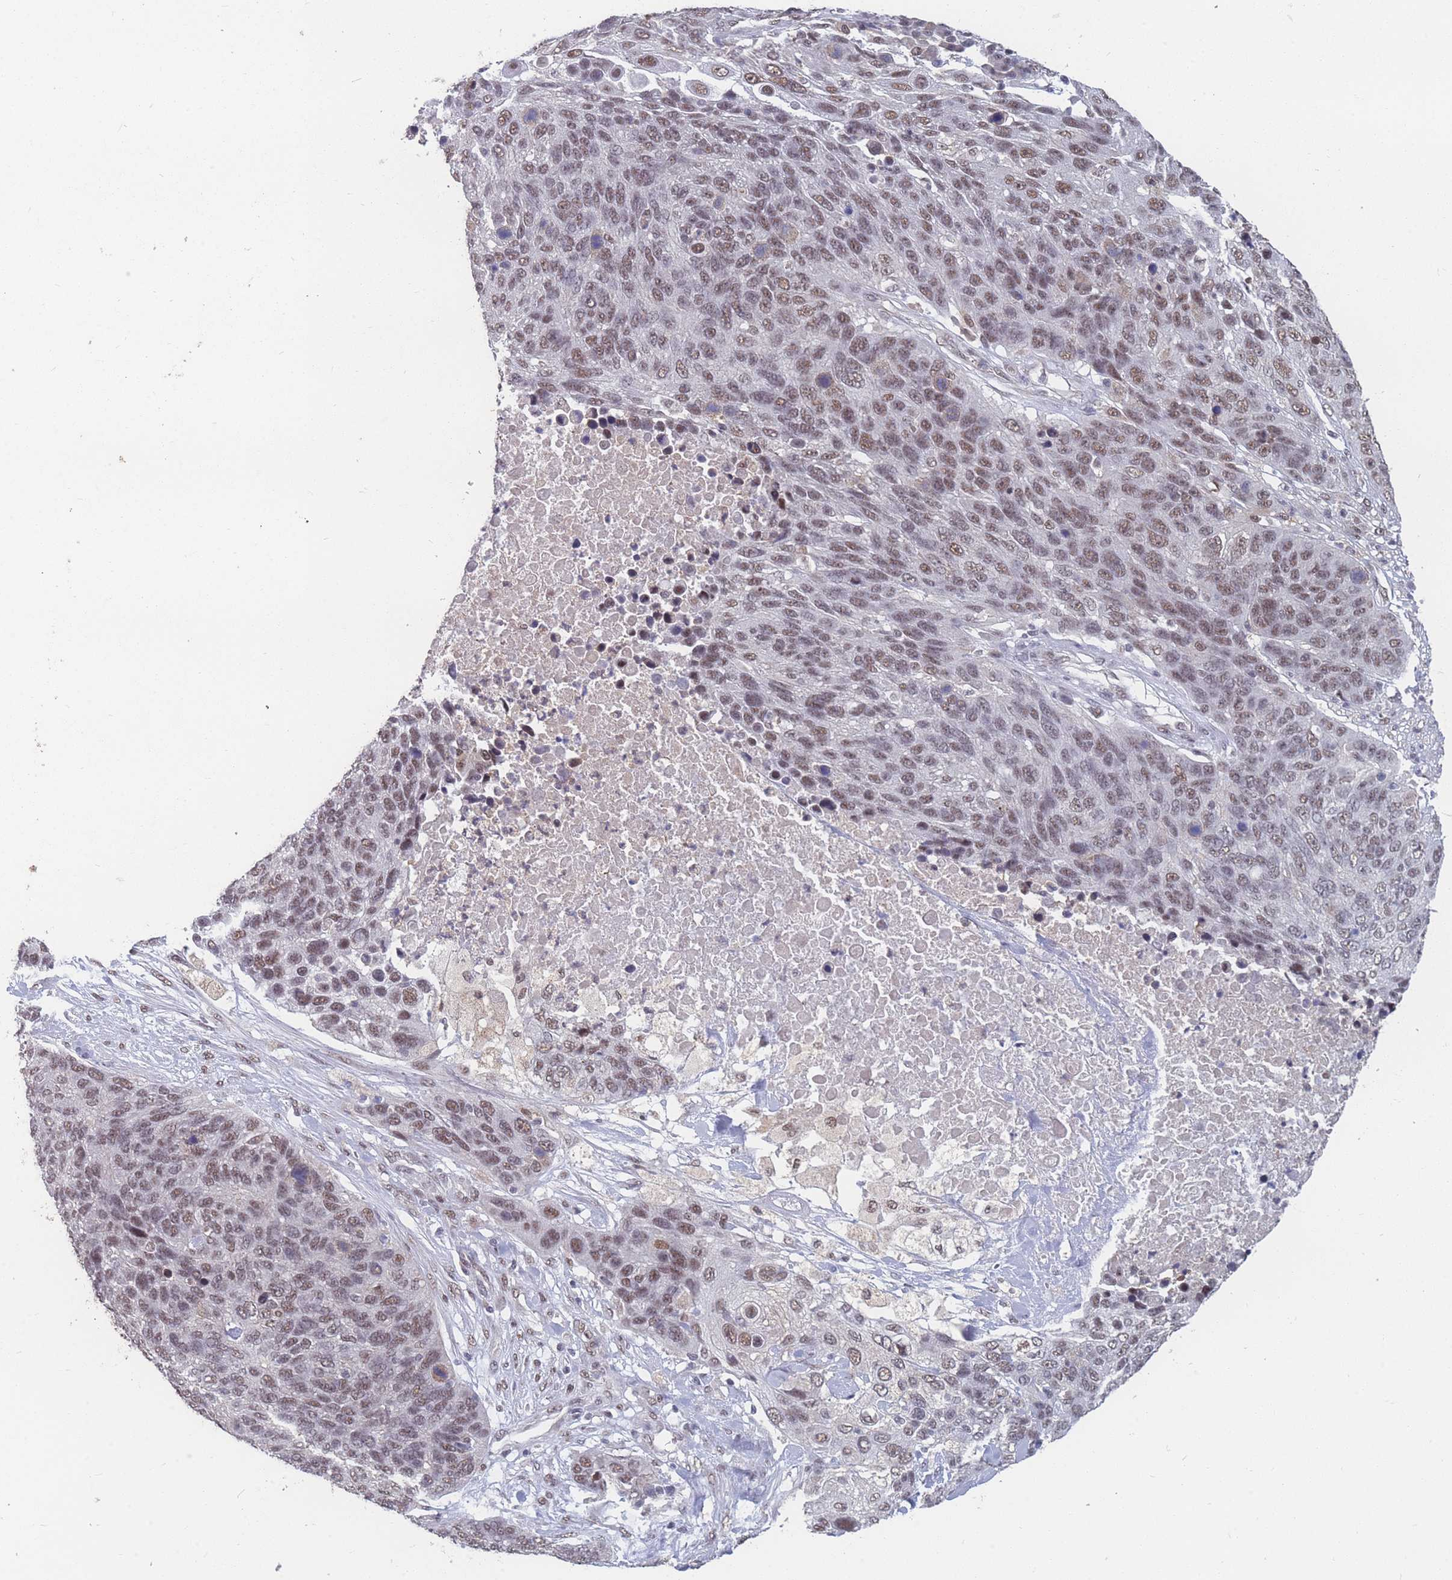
{"staining": {"intensity": "moderate", "quantity": ">75%", "location": "nuclear"}, "tissue": "lung cancer", "cell_type": "Tumor cells", "image_type": "cancer", "snomed": [{"axis": "morphology", "description": "Normal tissue, NOS"}, {"axis": "morphology", "description": "Squamous cell carcinoma, NOS"}, {"axis": "topography", "description": "Lymph node"}, {"axis": "topography", "description": "Lung"}], "caption": "The immunohistochemical stain highlights moderate nuclear staining in tumor cells of lung cancer tissue.", "gene": "SNRPA1", "patient": {"sex": "male", "age": 66}}